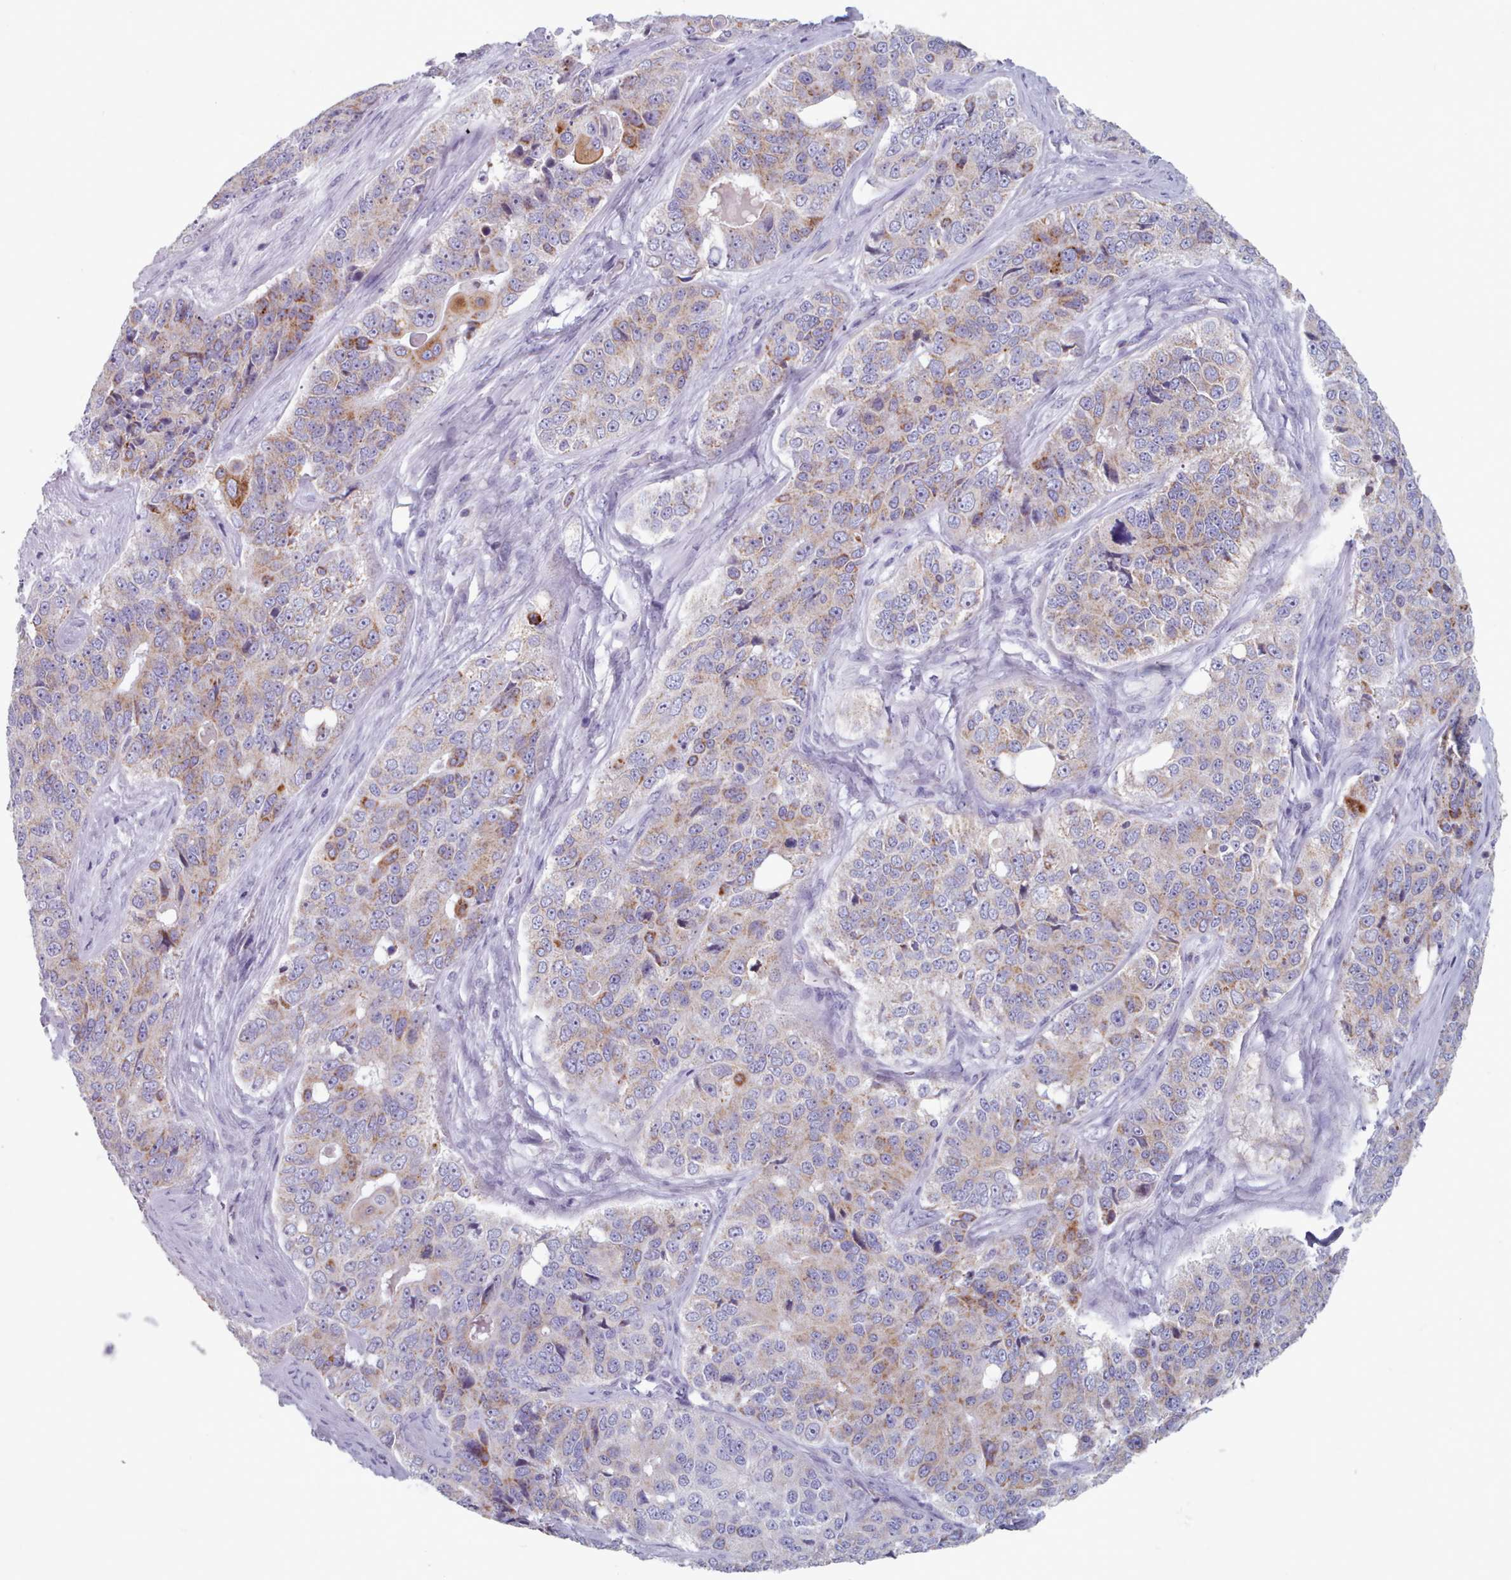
{"staining": {"intensity": "moderate", "quantity": "25%-75%", "location": "cytoplasmic/membranous"}, "tissue": "ovarian cancer", "cell_type": "Tumor cells", "image_type": "cancer", "snomed": [{"axis": "morphology", "description": "Carcinoma, endometroid"}, {"axis": "topography", "description": "Ovary"}], "caption": "Human ovarian cancer (endometroid carcinoma) stained with a protein marker demonstrates moderate staining in tumor cells.", "gene": "FAM170B", "patient": {"sex": "female", "age": 51}}